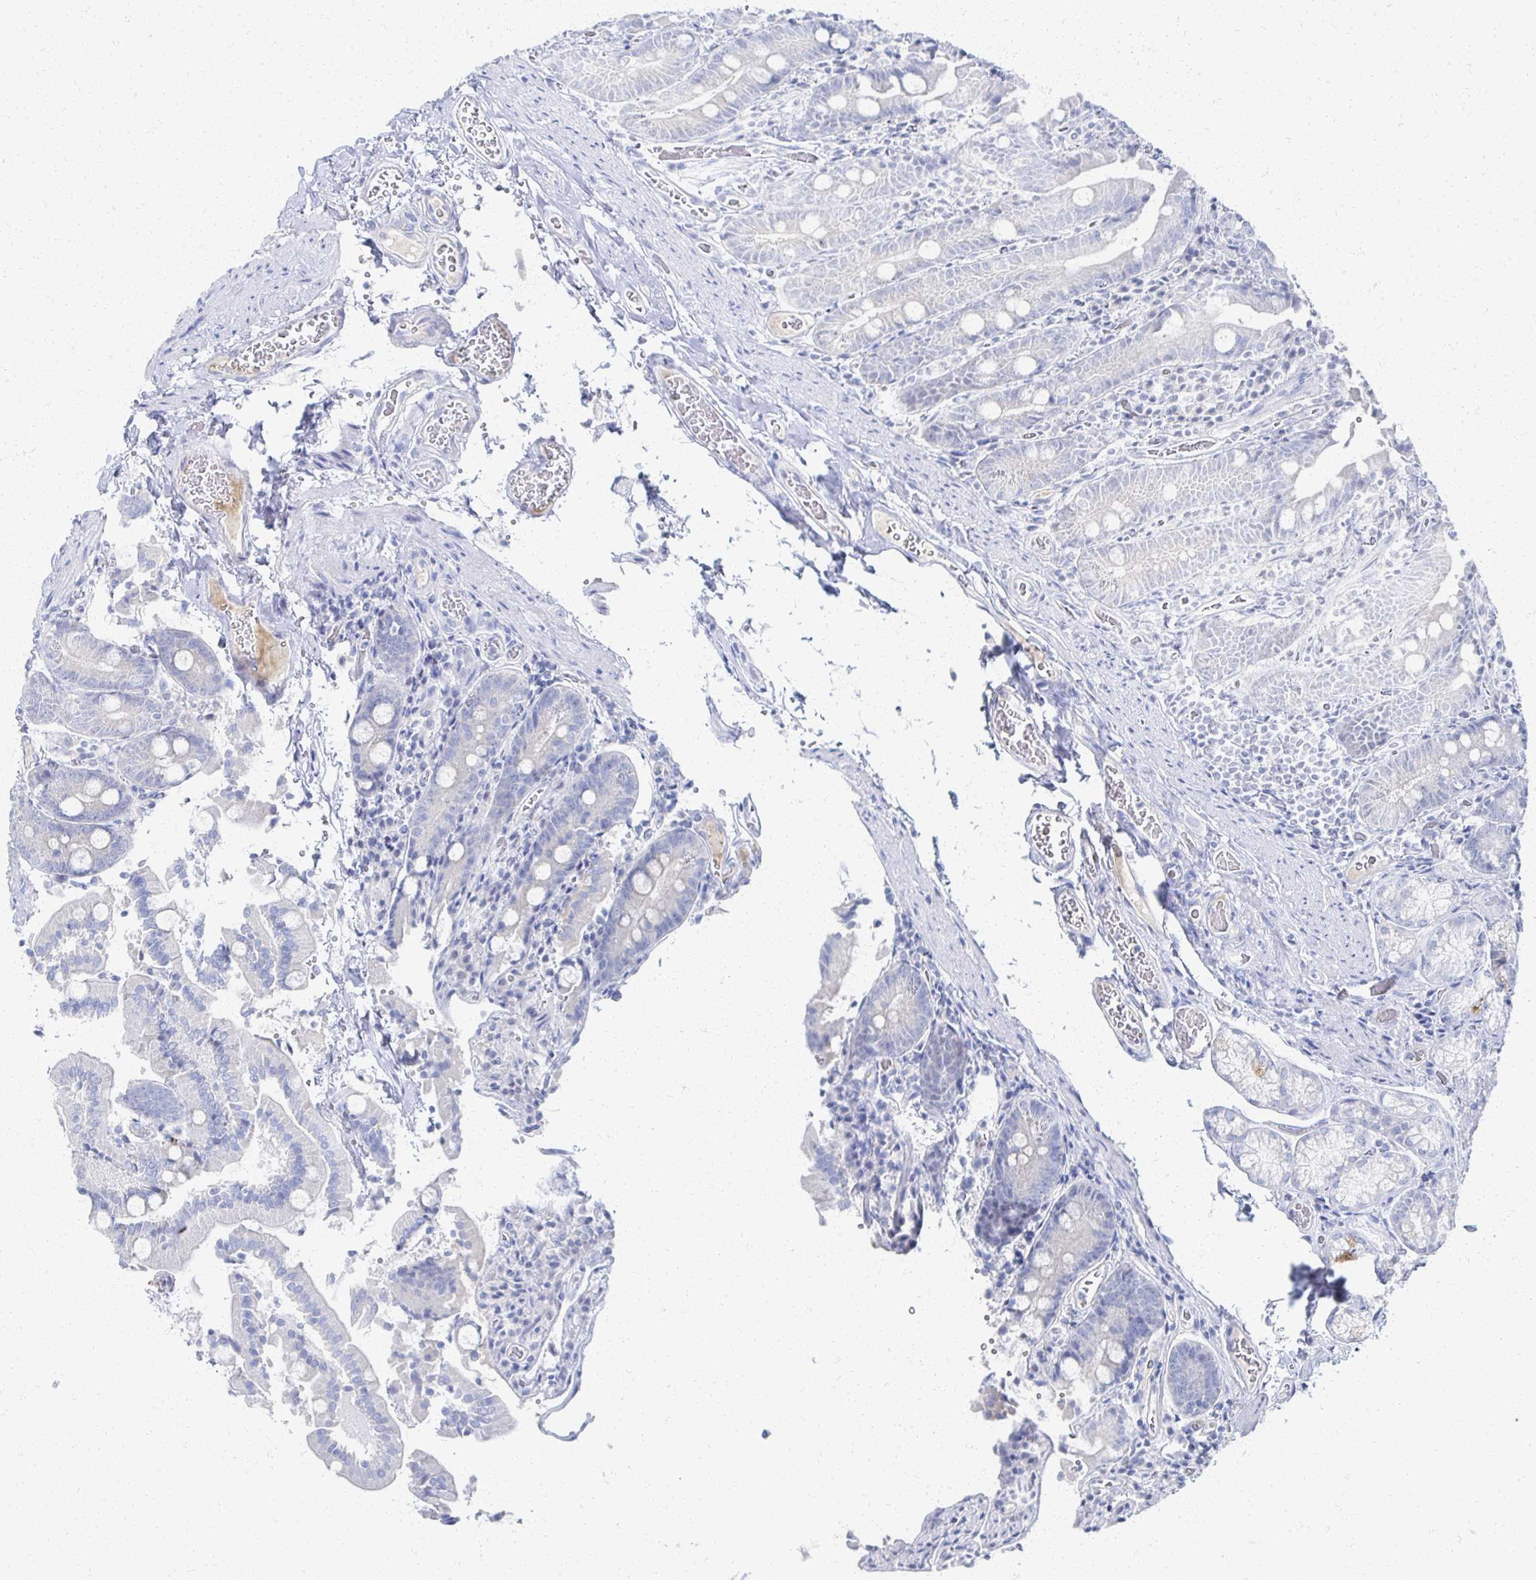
{"staining": {"intensity": "negative", "quantity": "none", "location": "none"}, "tissue": "duodenum", "cell_type": "Glandular cells", "image_type": "normal", "snomed": [{"axis": "morphology", "description": "Normal tissue, NOS"}, {"axis": "topography", "description": "Duodenum"}], "caption": "Immunohistochemistry image of benign duodenum: human duodenum stained with DAB (3,3'-diaminobenzidine) exhibits no significant protein positivity in glandular cells.", "gene": "PRR20A", "patient": {"sex": "female", "age": 62}}